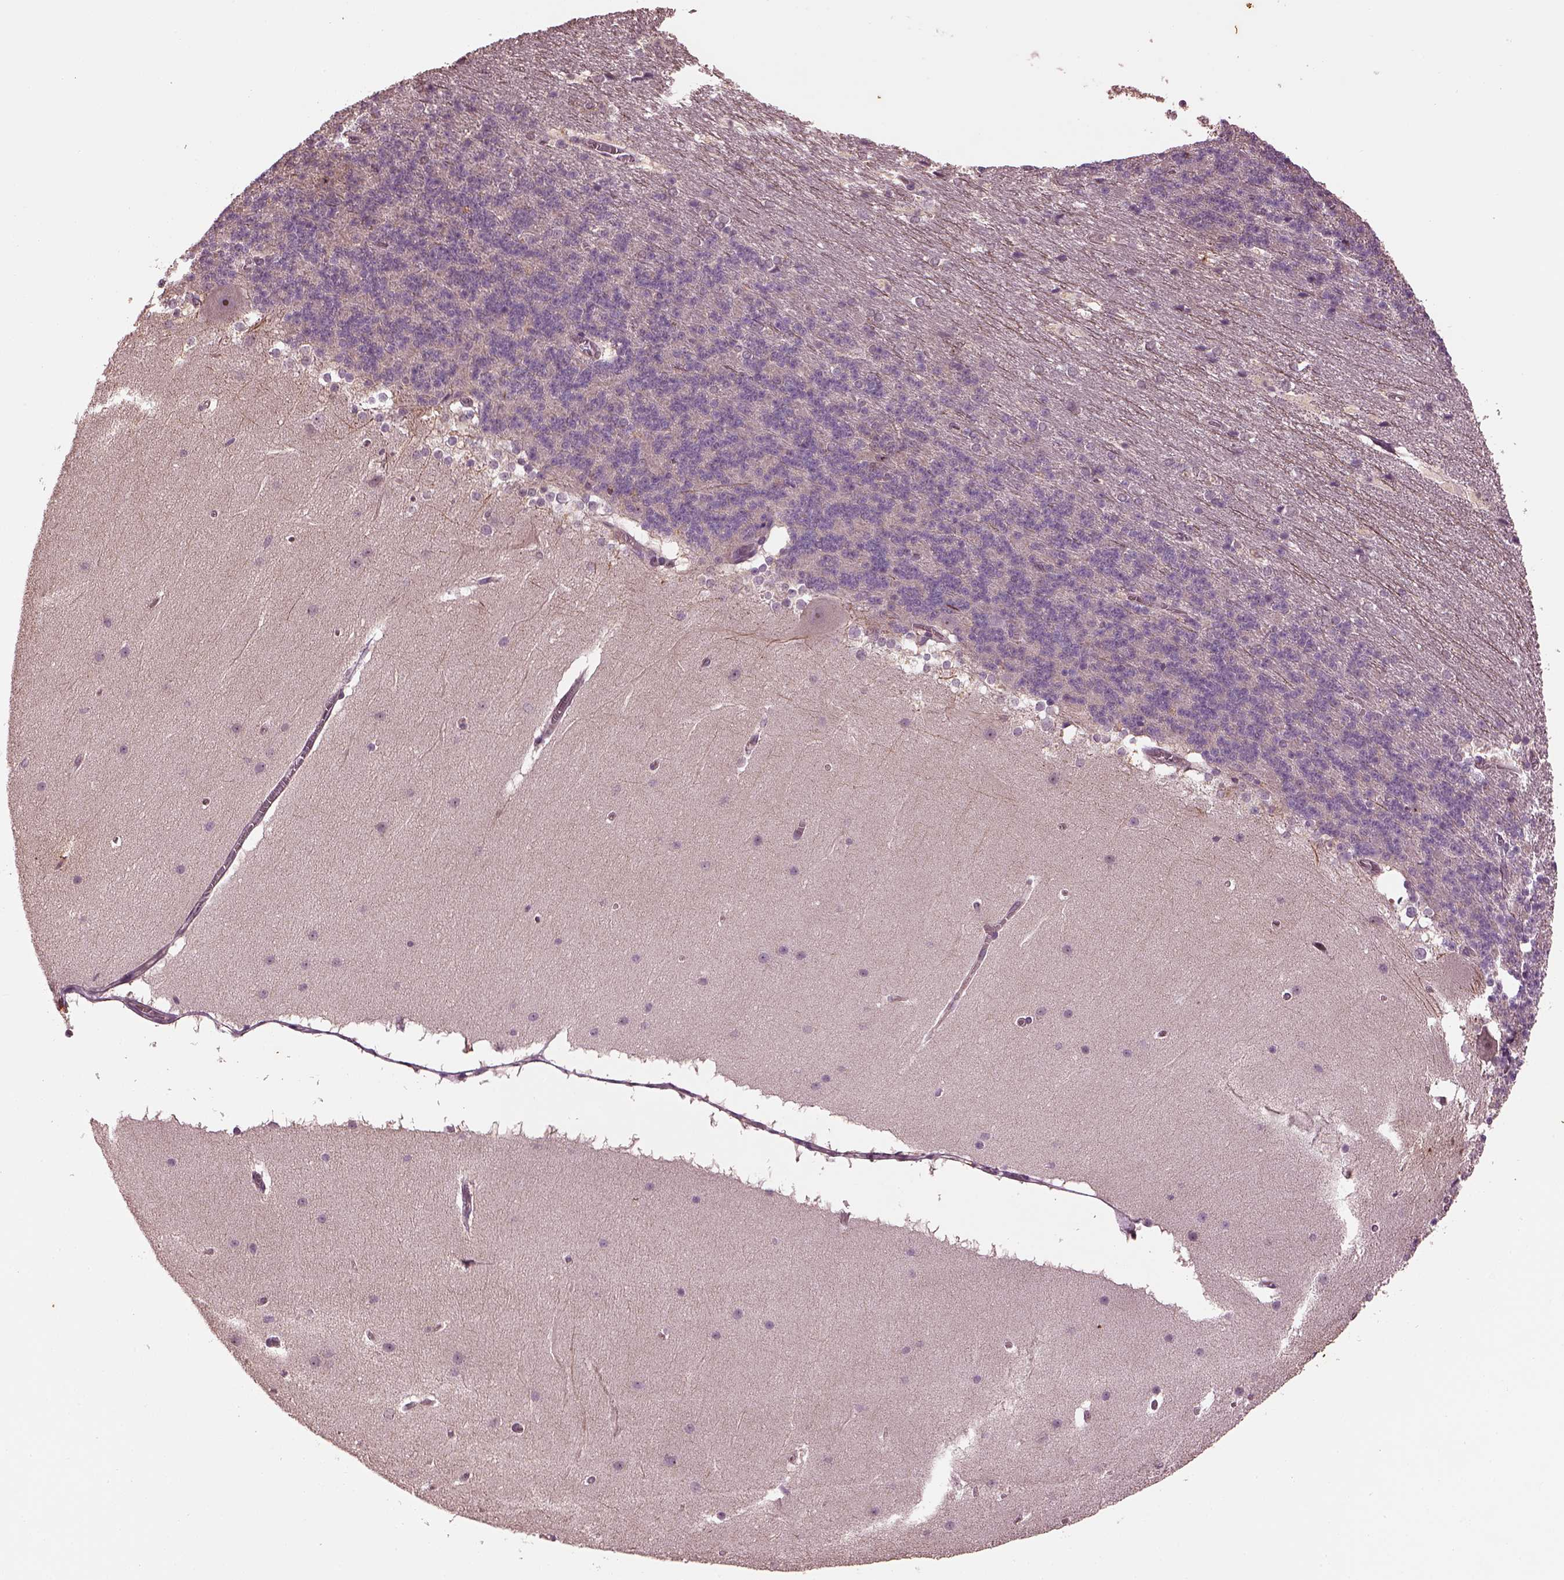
{"staining": {"intensity": "negative", "quantity": "none", "location": "none"}, "tissue": "cerebellum", "cell_type": "Cells in granular layer", "image_type": "normal", "snomed": [{"axis": "morphology", "description": "Normal tissue, NOS"}, {"axis": "topography", "description": "Cerebellum"}], "caption": "Histopathology image shows no significant protein positivity in cells in granular layer of unremarkable cerebellum.", "gene": "GNRH1", "patient": {"sex": "female", "age": 19}}